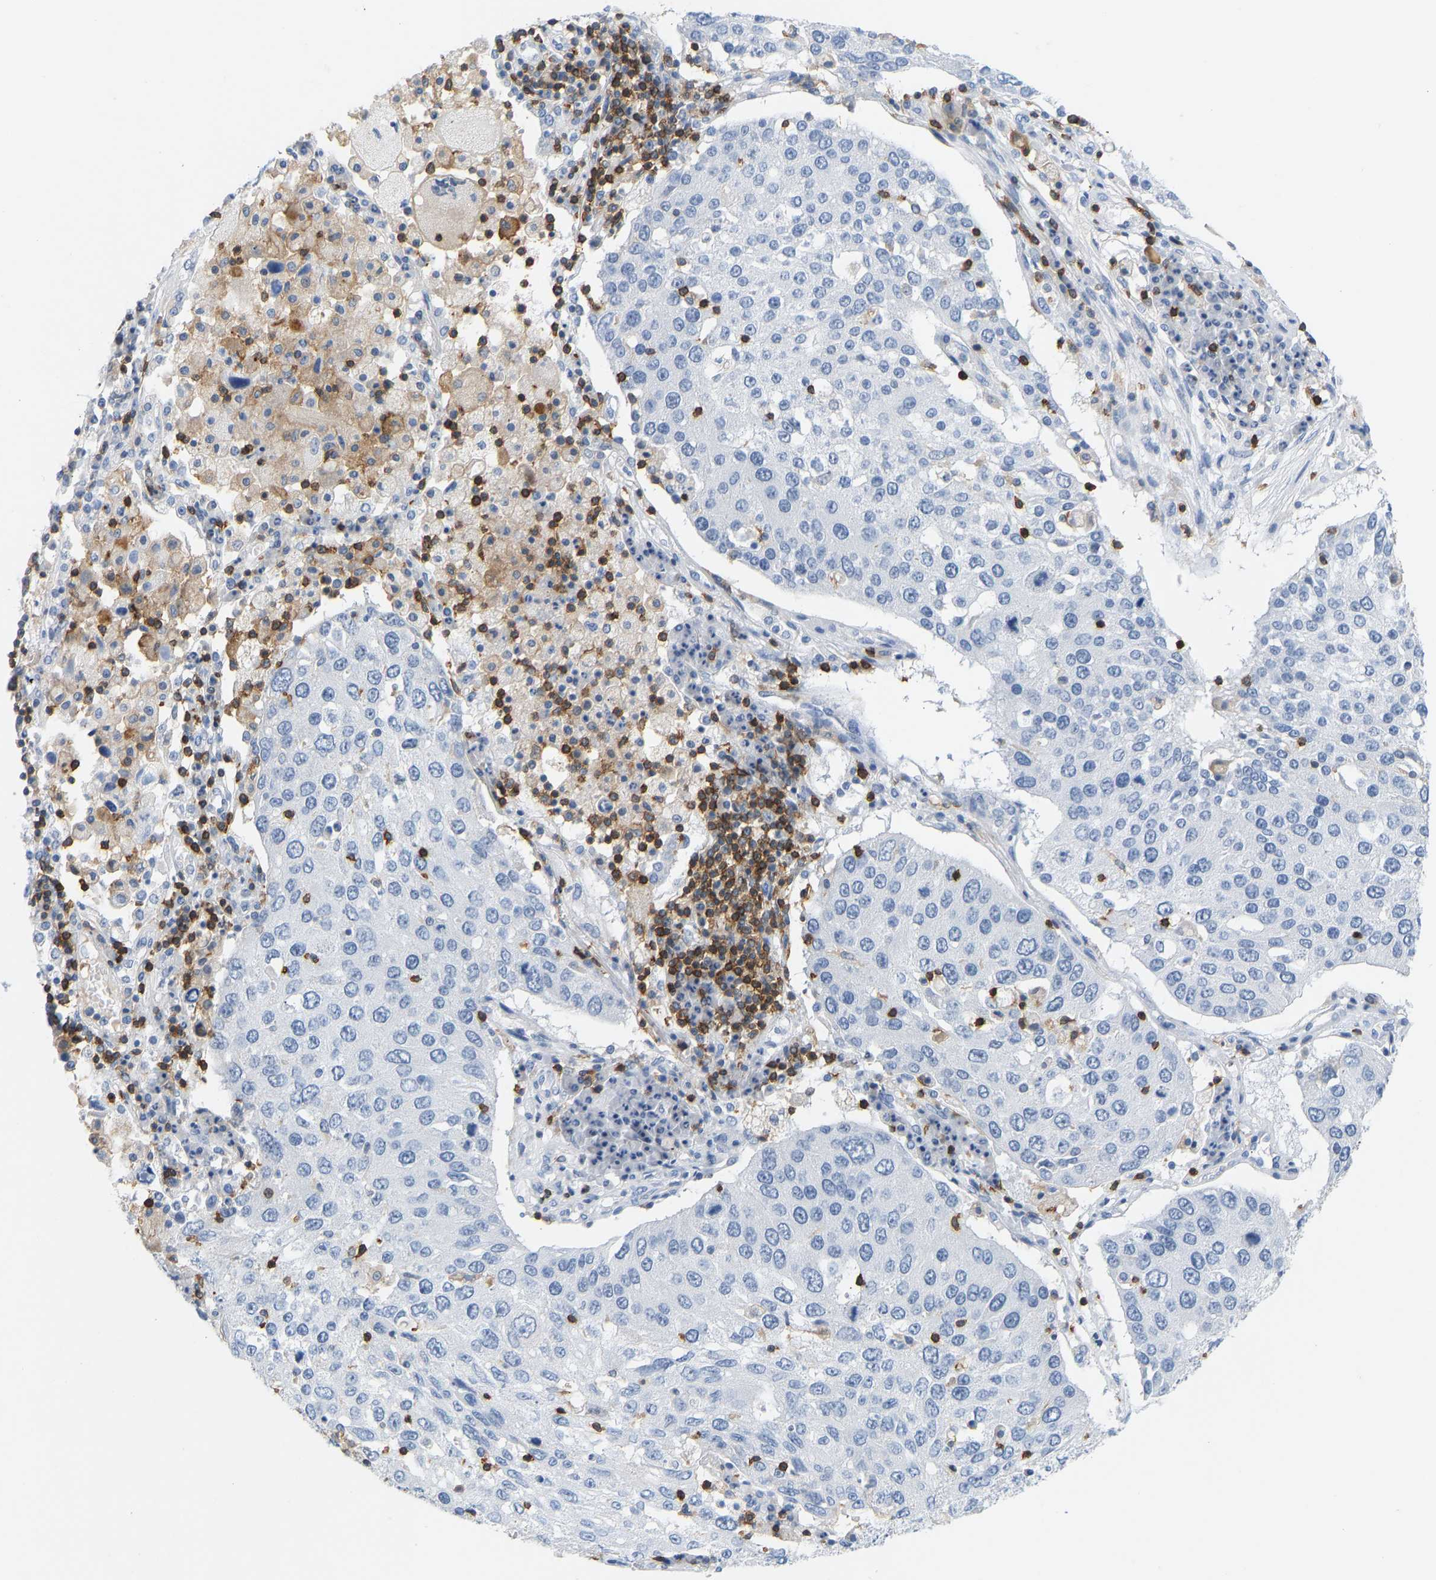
{"staining": {"intensity": "negative", "quantity": "none", "location": "none"}, "tissue": "lung cancer", "cell_type": "Tumor cells", "image_type": "cancer", "snomed": [{"axis": "morphology", "description": "Squamous cell carcinoma, NOS"}, {"axis": "topography", "description": "Lung"}], "caption": "This is an immunohistochemistry photomicrograph of lung cancer. There is no positivity in tumor cells.", "gene": "EVL", "patient": {"sex": "male", "age": 65}}